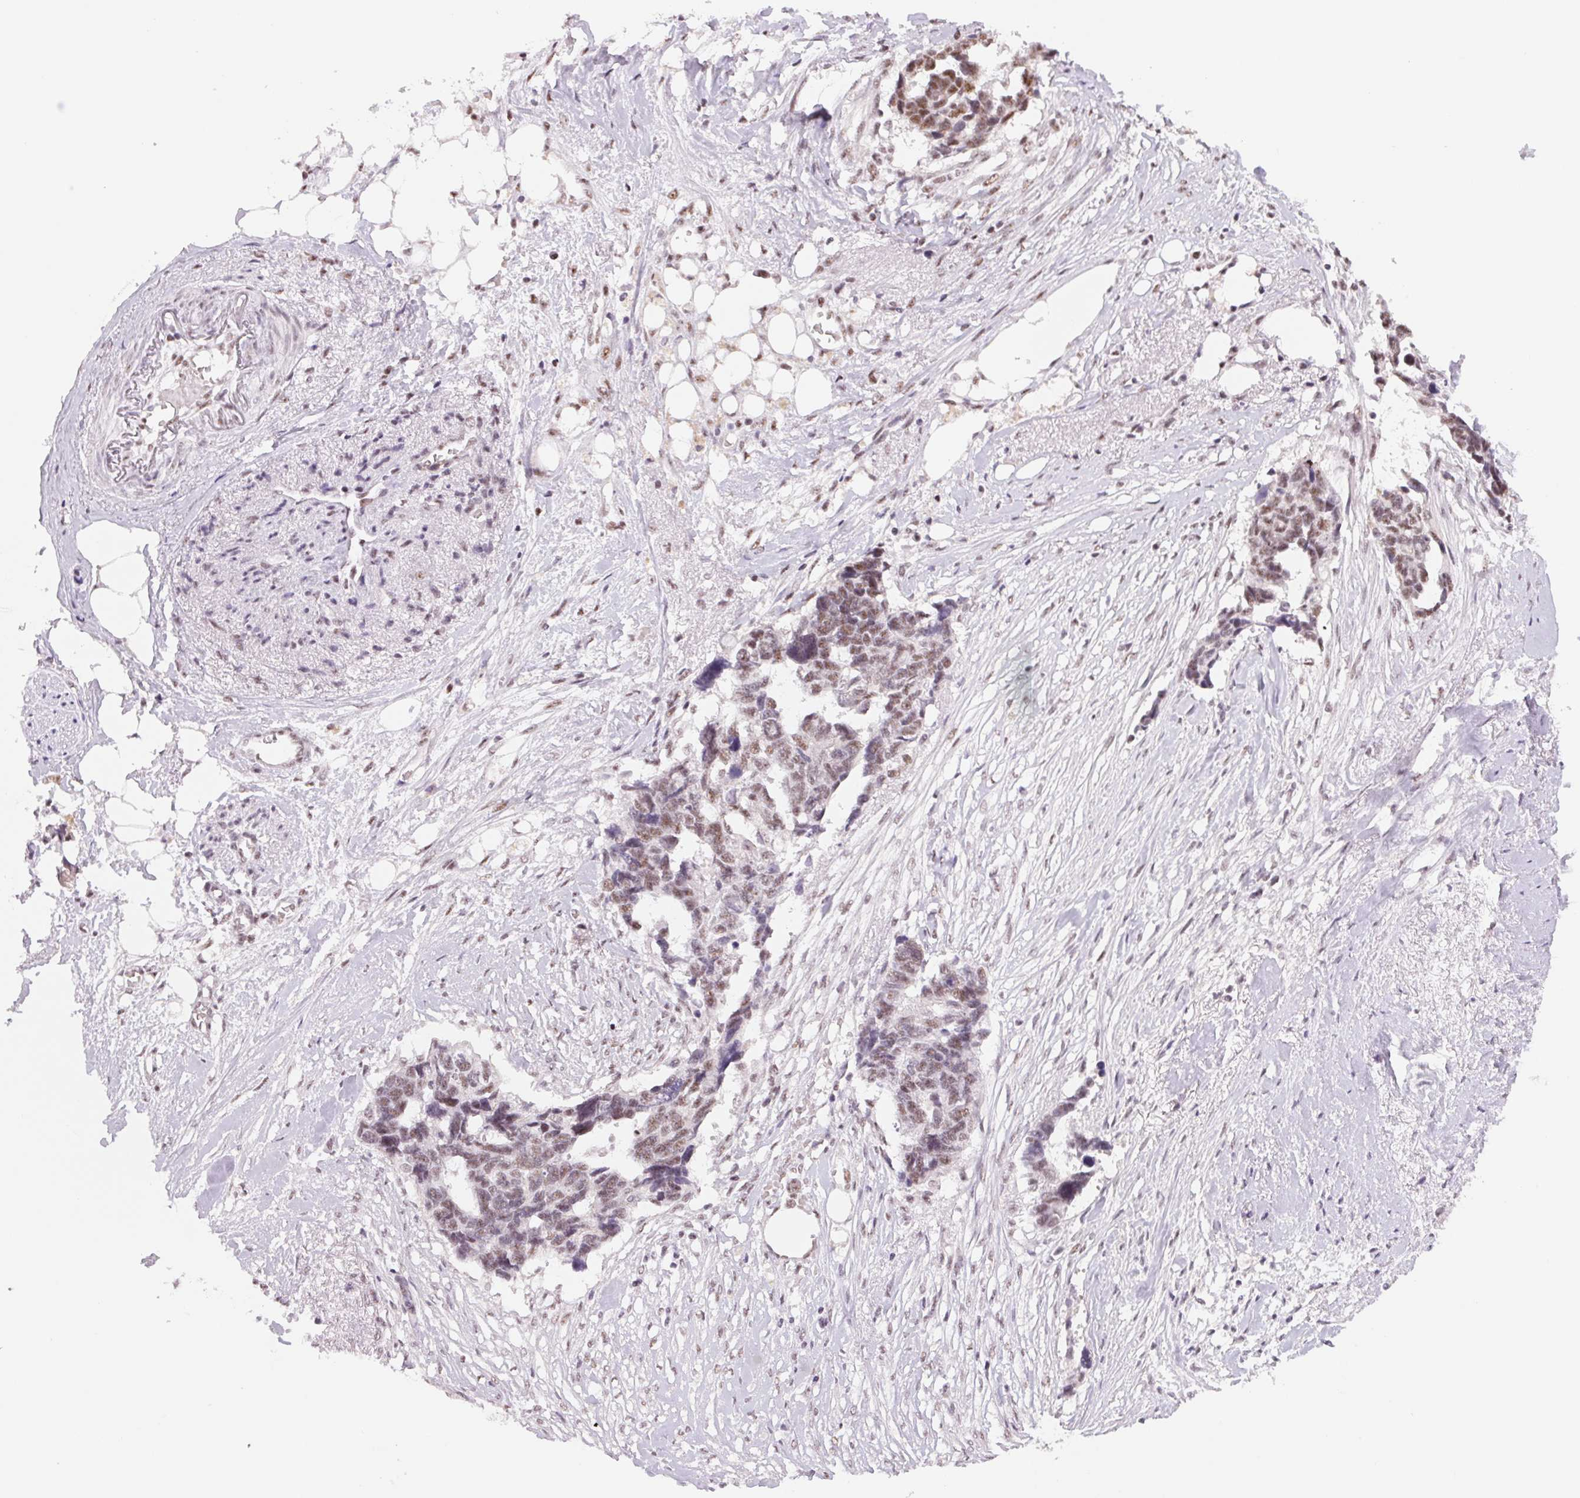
{"staining": {"intensity": "moderate", "quantity": ">75%", "location": "nuclear"}, "tissue": "ovarian cancer", "cell_type": "Tumor cells", "image_type": "cancer", "snomed": [{"axis": "morphology", "description": "Cystadenocarcinoma, serous, NOS"}, {"axis": "topography", "description": "Ovary"}], "caption": "Ovarian cancer stained with a protein marker displays moderate staining in tumor cells.", "gene": "ZC3H14", "patient": {"sex": "female", "age": 69}}